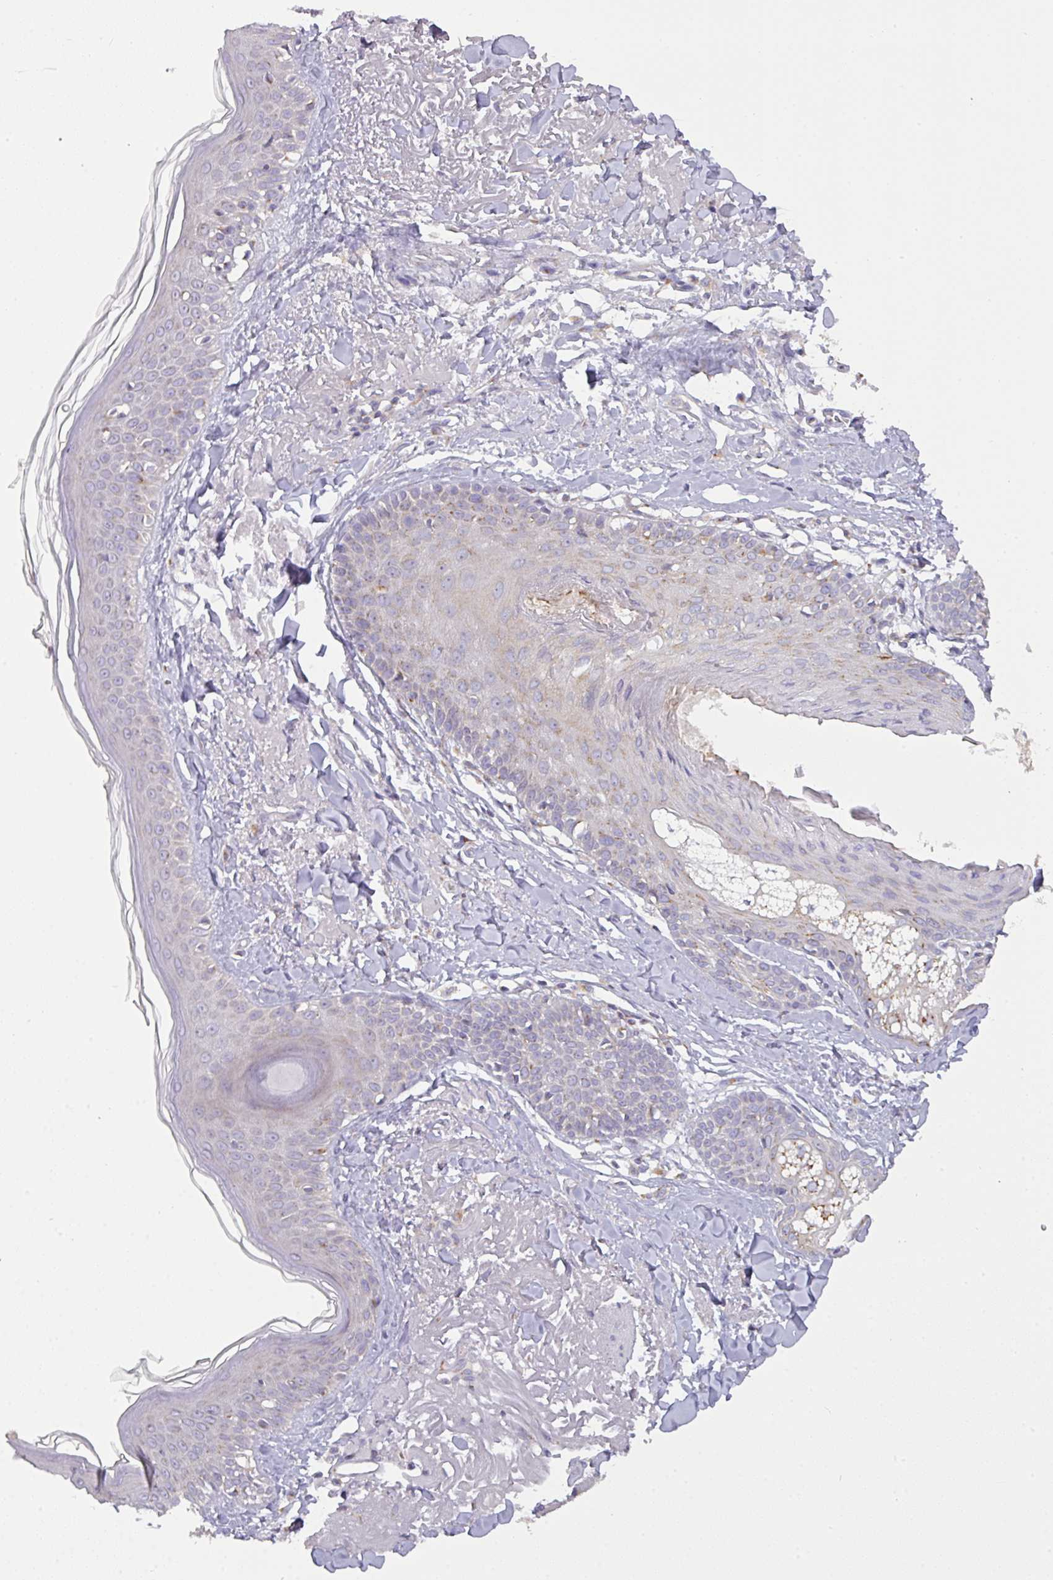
{"staining": {"intensity": "negative", "quantity": "none", "location": "none"}, "tissue": "skin", "cell_type": "Fibroblasts", "image_type": "normal", "snomed": [{"axis": "morphology", "description": "Normal tissue, NOS"}, {"axis": "morphology", "description": "Malignant melanoma, NOS"}, {"axis": "topography", "description": "Skin"}], "caption": "An immunohistochemistry micrograph of normal skin is shown. There is no staining in fibroblasts of skin.", "gene": "VTI1A", "patient": {"sex": "male", "age": 80}}